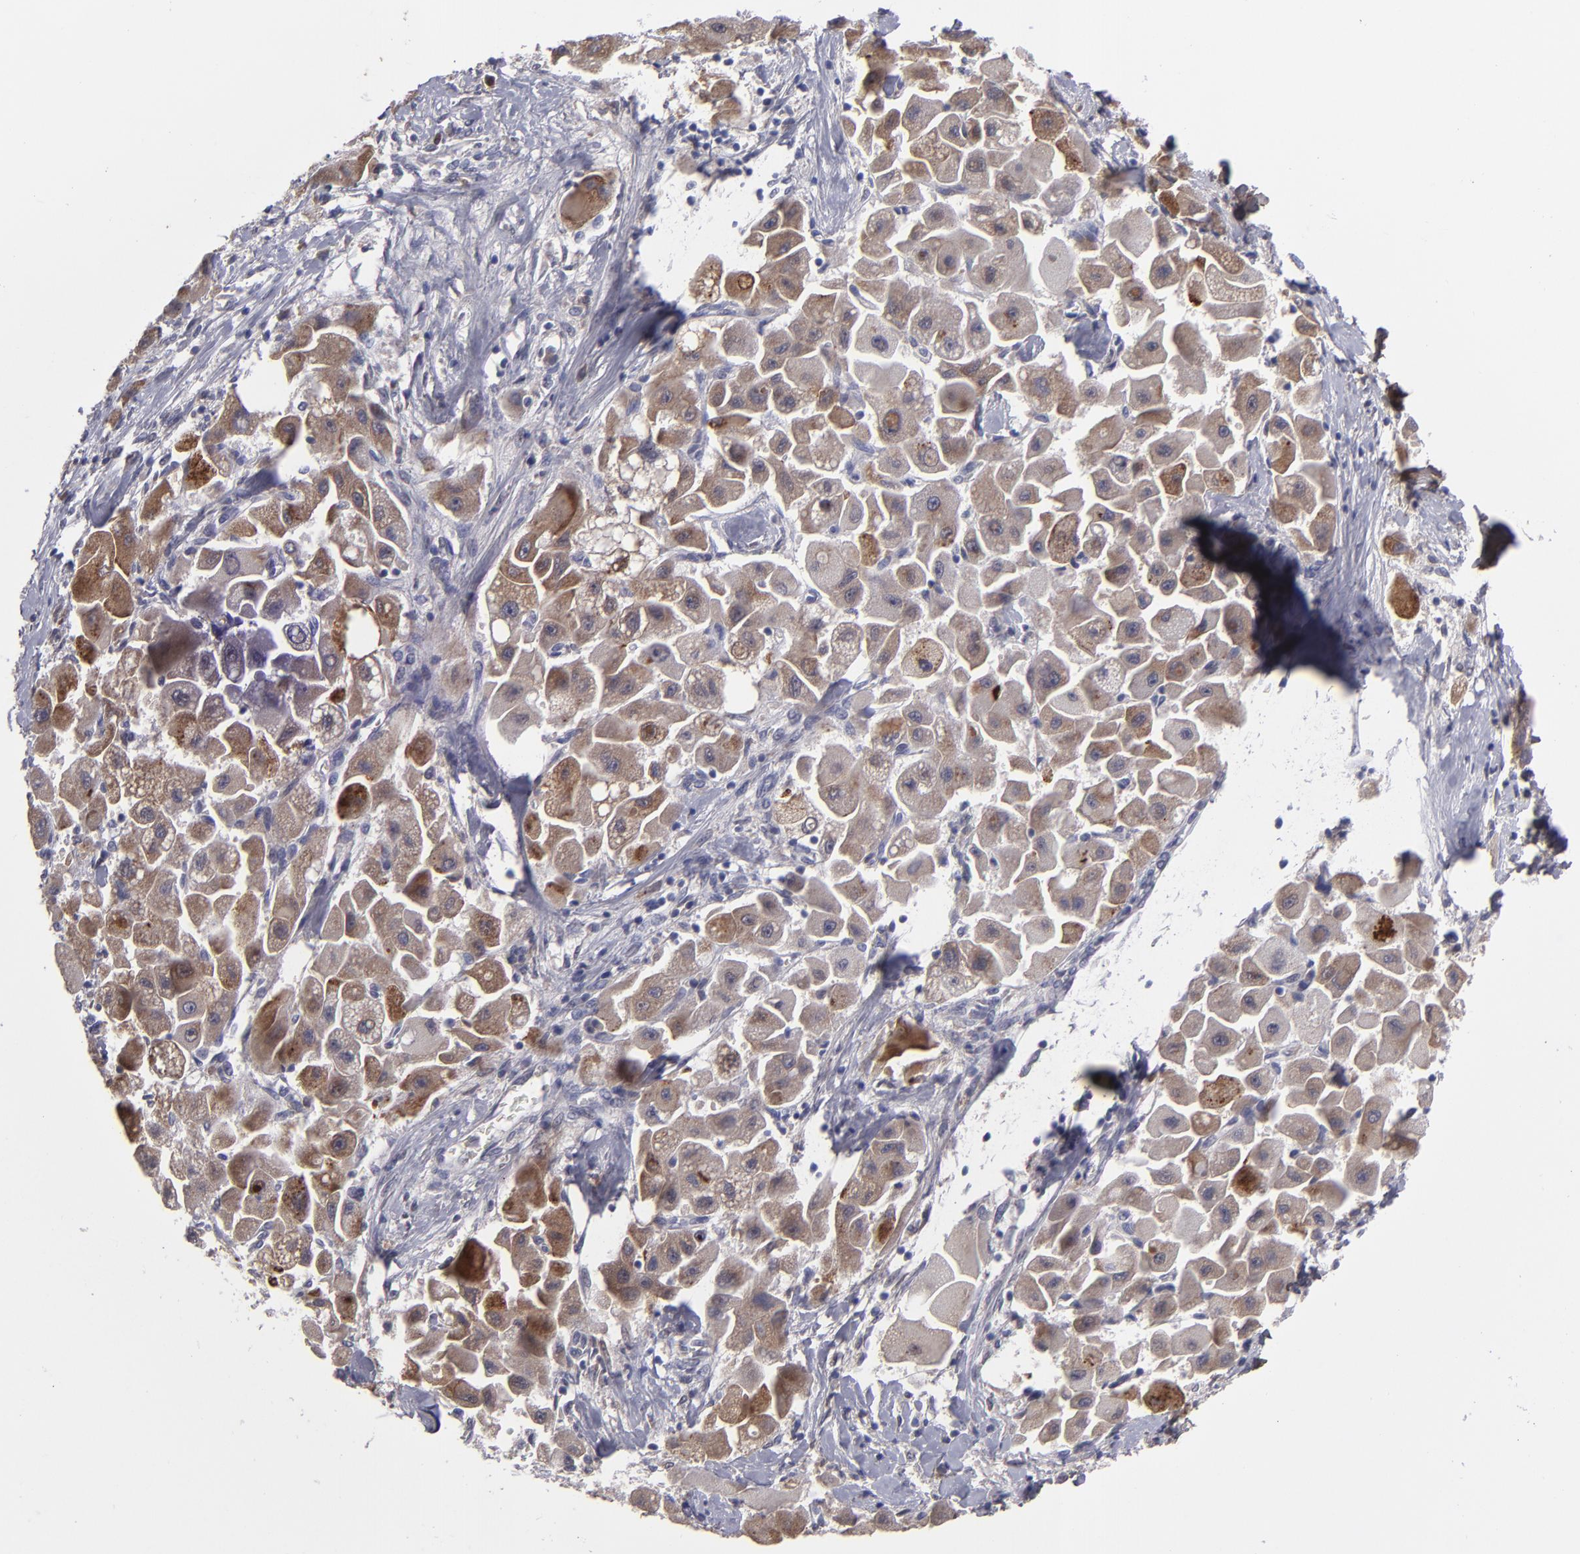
{"staining": {"intensity": "moderate", "quantity": ">75%", "location": "cytoplasmic/membranous"}, "tissue": "liver cancer", "cell_type": "Tumor cells", "image_type": "cancer", "snomed": [{"axis": "morphology", "description": "Carcinoma, Hepatocellular, NOS"}, {"axis": "topography", "description": "Liver"}], "caption": "Liver hepatocellular carcinoma stained with a protein marker exhibits moderate staining in tumor cells.", "gene": "IL12A", "patient": {"sex": "male", "age": 24}}